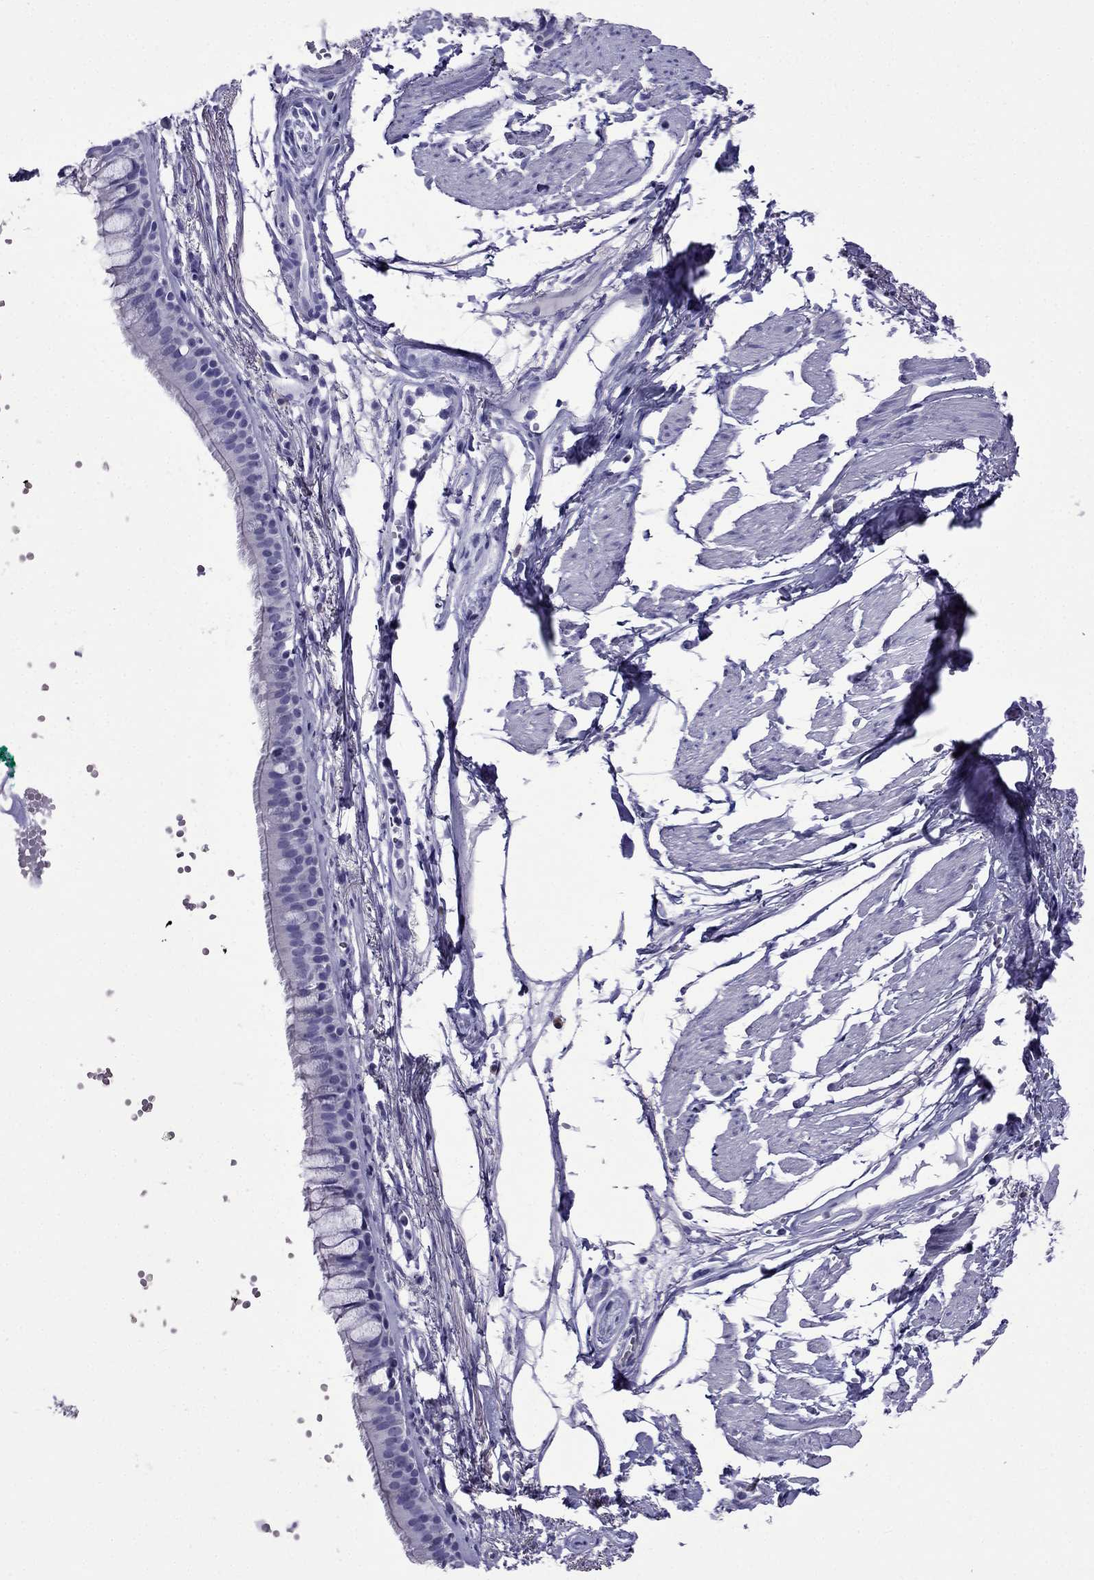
{"staining": {"intensity": "negative", "quantity": "none", "location": "none"}, "tissue": "soft tissue", "cell_type": "Fibroblasts", "image_type": "normal", "snomed": [{"axis": "morphology", "description": "Normal tissue, NOS"}, {"axis": "morphology", "description": "Squamous cell carcinoma, NOS"}, {"axis": "topography", "description": "Cartilage tissue"}, {"axis": "topography", "description": "Lung"}], "caption": "The micrograph shows no staining of fibroblasts in unremarkable soft tissue. (DAB IHC with hematoxylin counter stain).", "gene": "ARR3", "patient": {"sex": "male", "age": 66}}